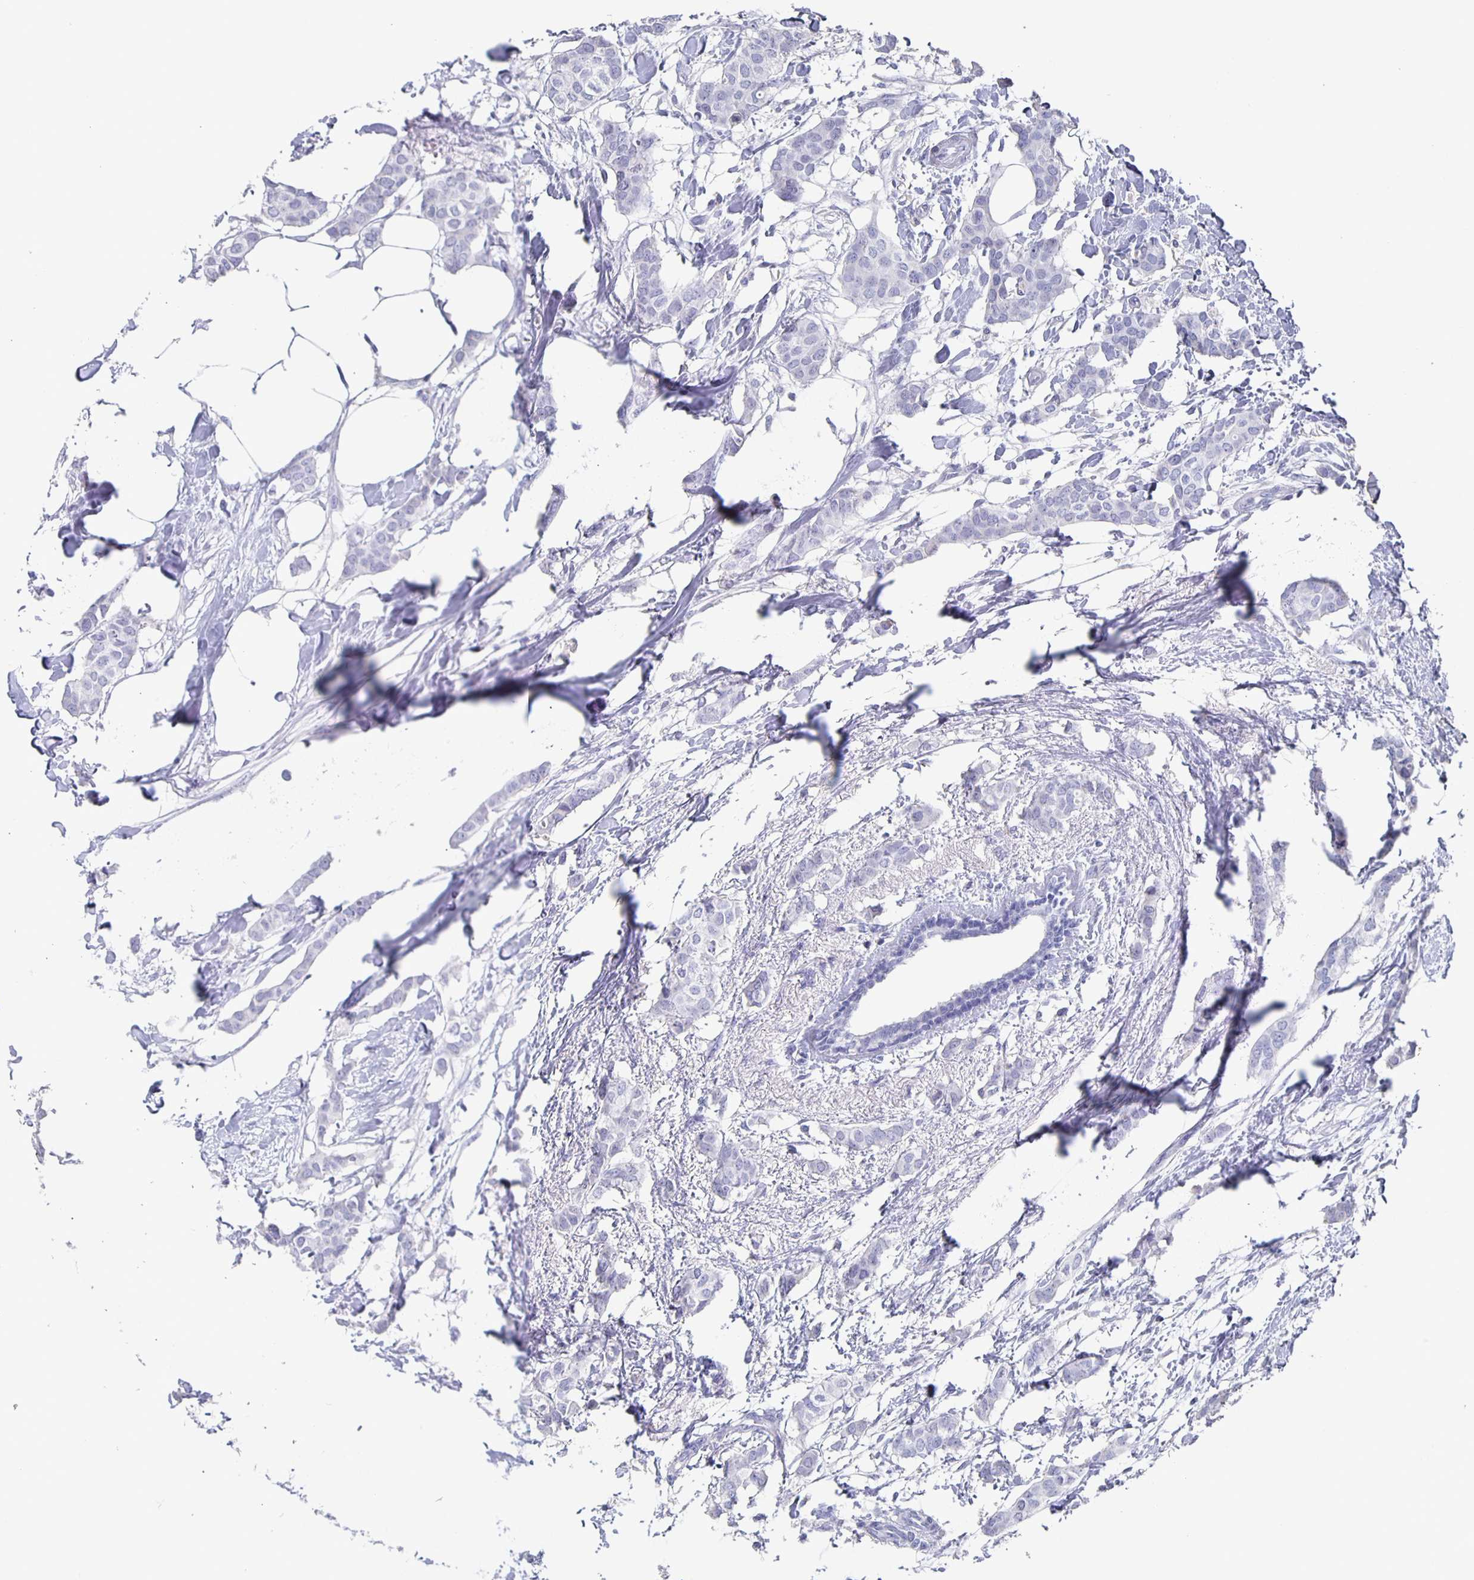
{"staining": {"intensity": "negative", "quantity": "none", "location": "none"}, "tissue": "breast cancer", "cell_type": "Tumor cells", "image_type": "cancer", "snomed": [{"axis": "morphology", "description": "Duct carcinoma"}, {"axis": "topography", "description": "Breast"}], "caption": "This photomicrograph is of breast cancer (intraductal carcinoma) stained with immunohistochemistry (IHC) to label a protein in brown with the nuclei are counter-stained blue. There is no positivity in tumor cells.", "gene": "FGA", "patient": {"sex": "female", "age": 62}}